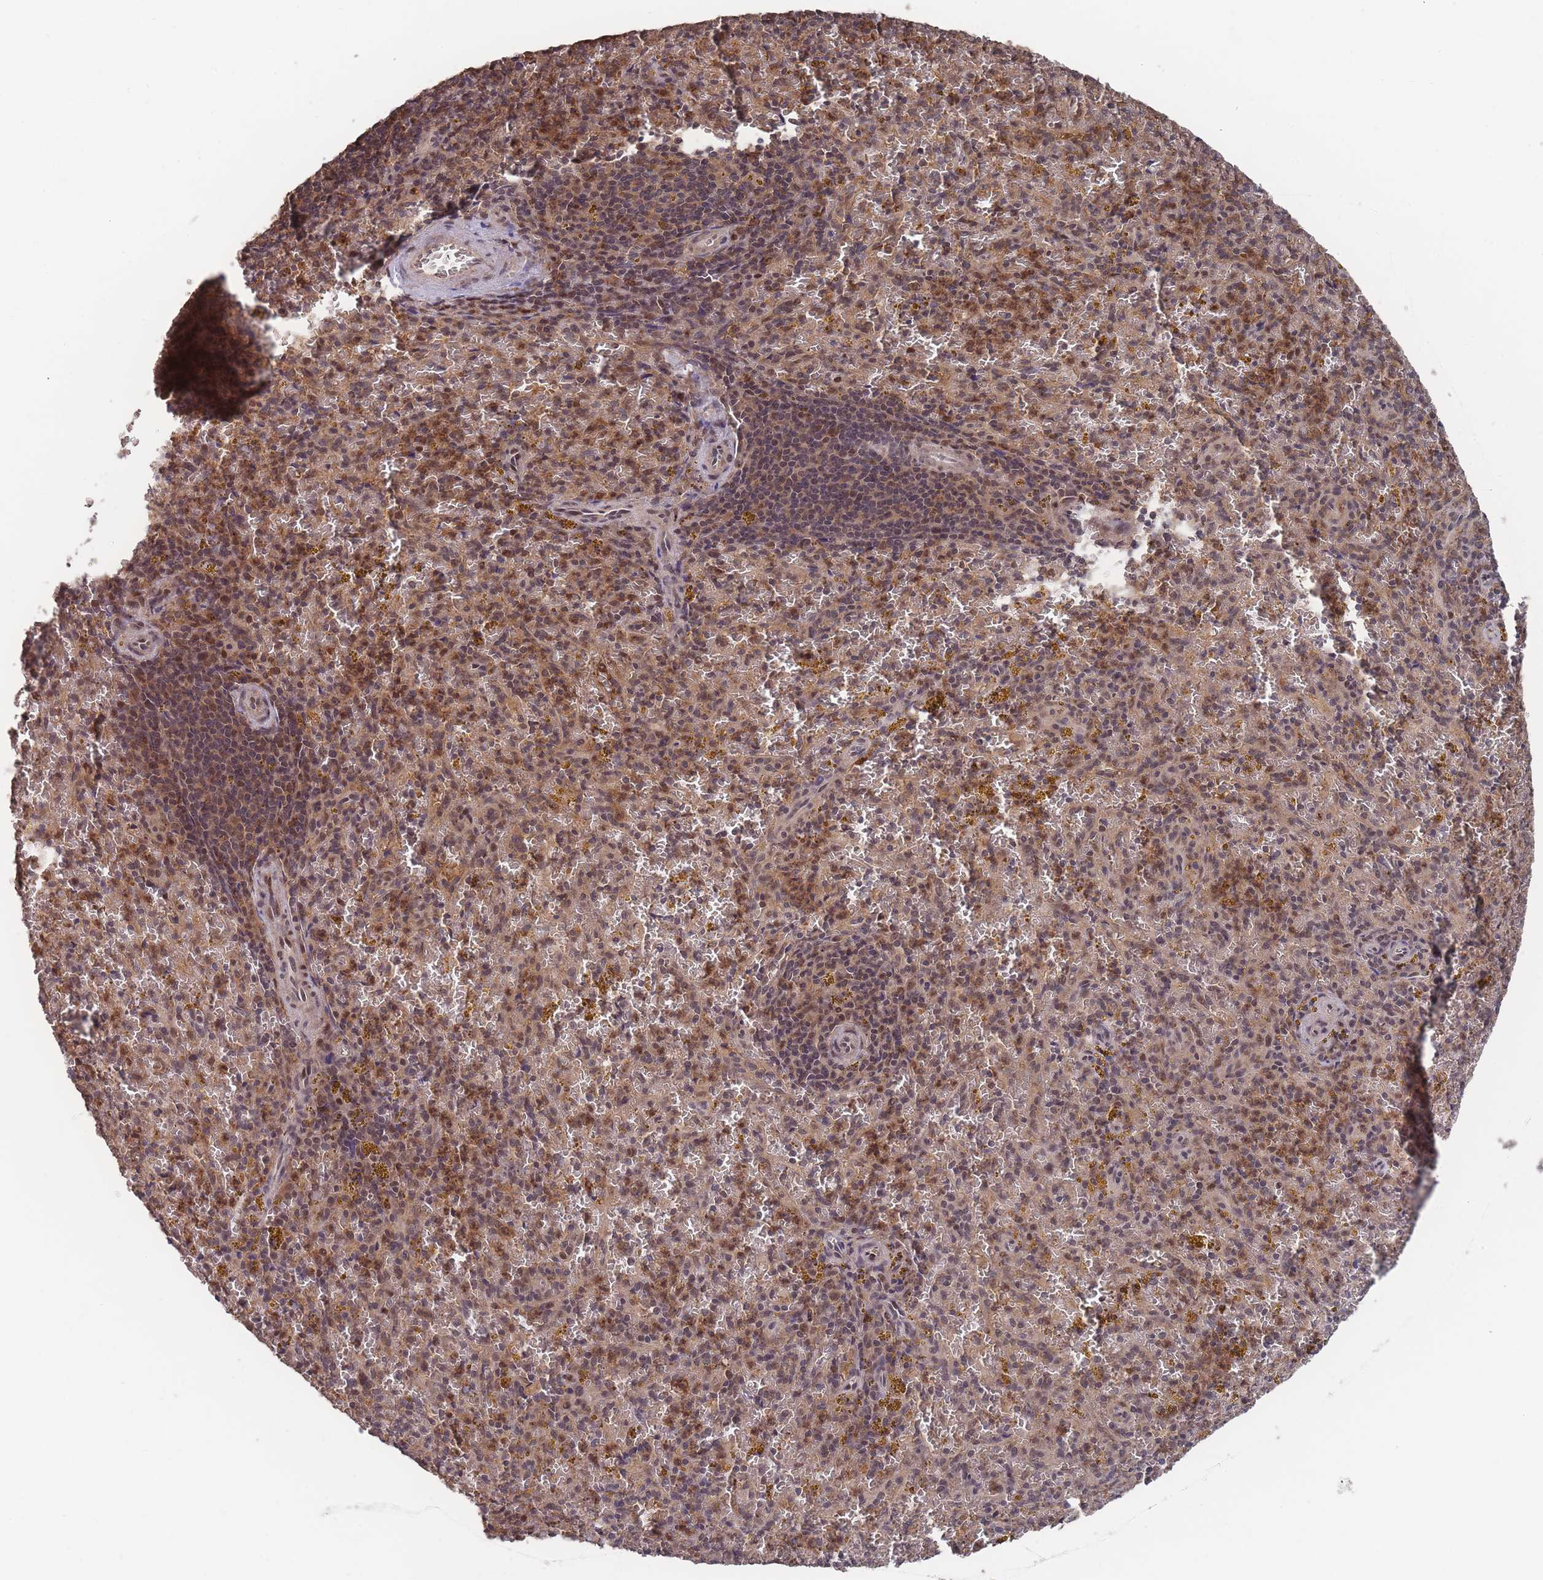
{"staining": {"intensity": "strong", "quantity": "<25%", "location": "cytoplasmic/membranous"}, "tissue": "spleen", "cell_type": "Cells in red pulp", "image_type": "normal", "snomed": [{"axis": "morphology", "description": "Normal tissue, NOS"}, {"axis": "topography", "description": "Spleen"}], "caption": "Strong cytoplasmic/membranous protein positivity is present in about <25% of cells in red pulp in spleen. (DAB (3,3'-diaminobenzidine) IHC, brown staining for protein, blue staining for nuclei).", "gene": "SF3B1", "patient": {"sex": "male", "age": 57}}